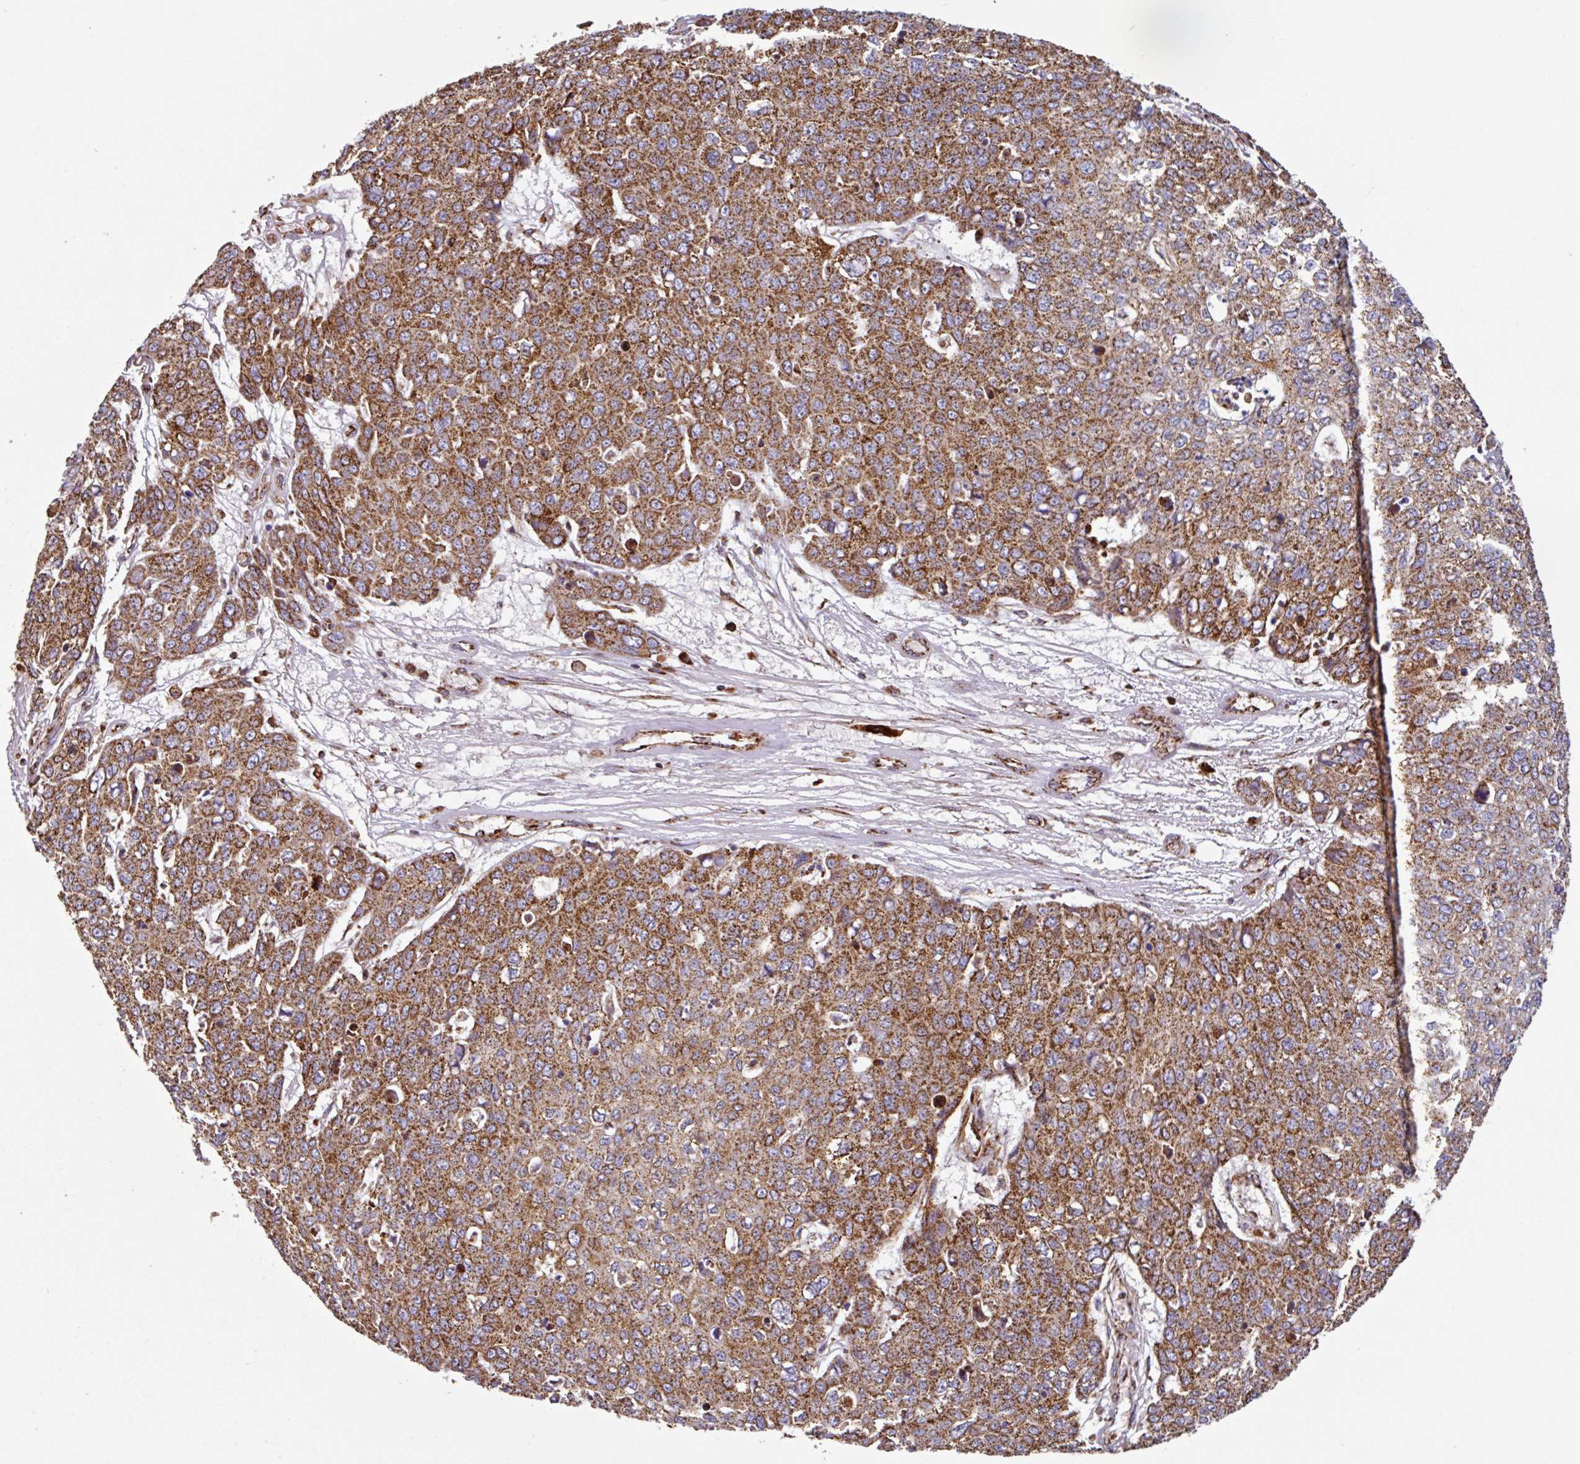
{"staining": {"intensity": "strong", "quantity": ">75%", "location": "cytoplasmic/membranous"}, "tissue": "skin cancer", "cell_type": "Tumor cells", "image_type": "cancer", "snomed": [{"axis": "morphology", "description": "Normal tissue, NOS"}, {"axis": "morphology", "description": "Squamous cell carcinoma, NOS"}, {"axis": "topography", "description": "Skin"}], "caption": "Skin squamous cell carcinoma stained with DAB (3,3'-diaminobenzidine) immunohistochemistry shows high levels of strong cytoplasmic/membranous expression in approximately >75% of tumor cells.", "gene": "TRAP1", "patient": {"sex": "male", "age": 72}}